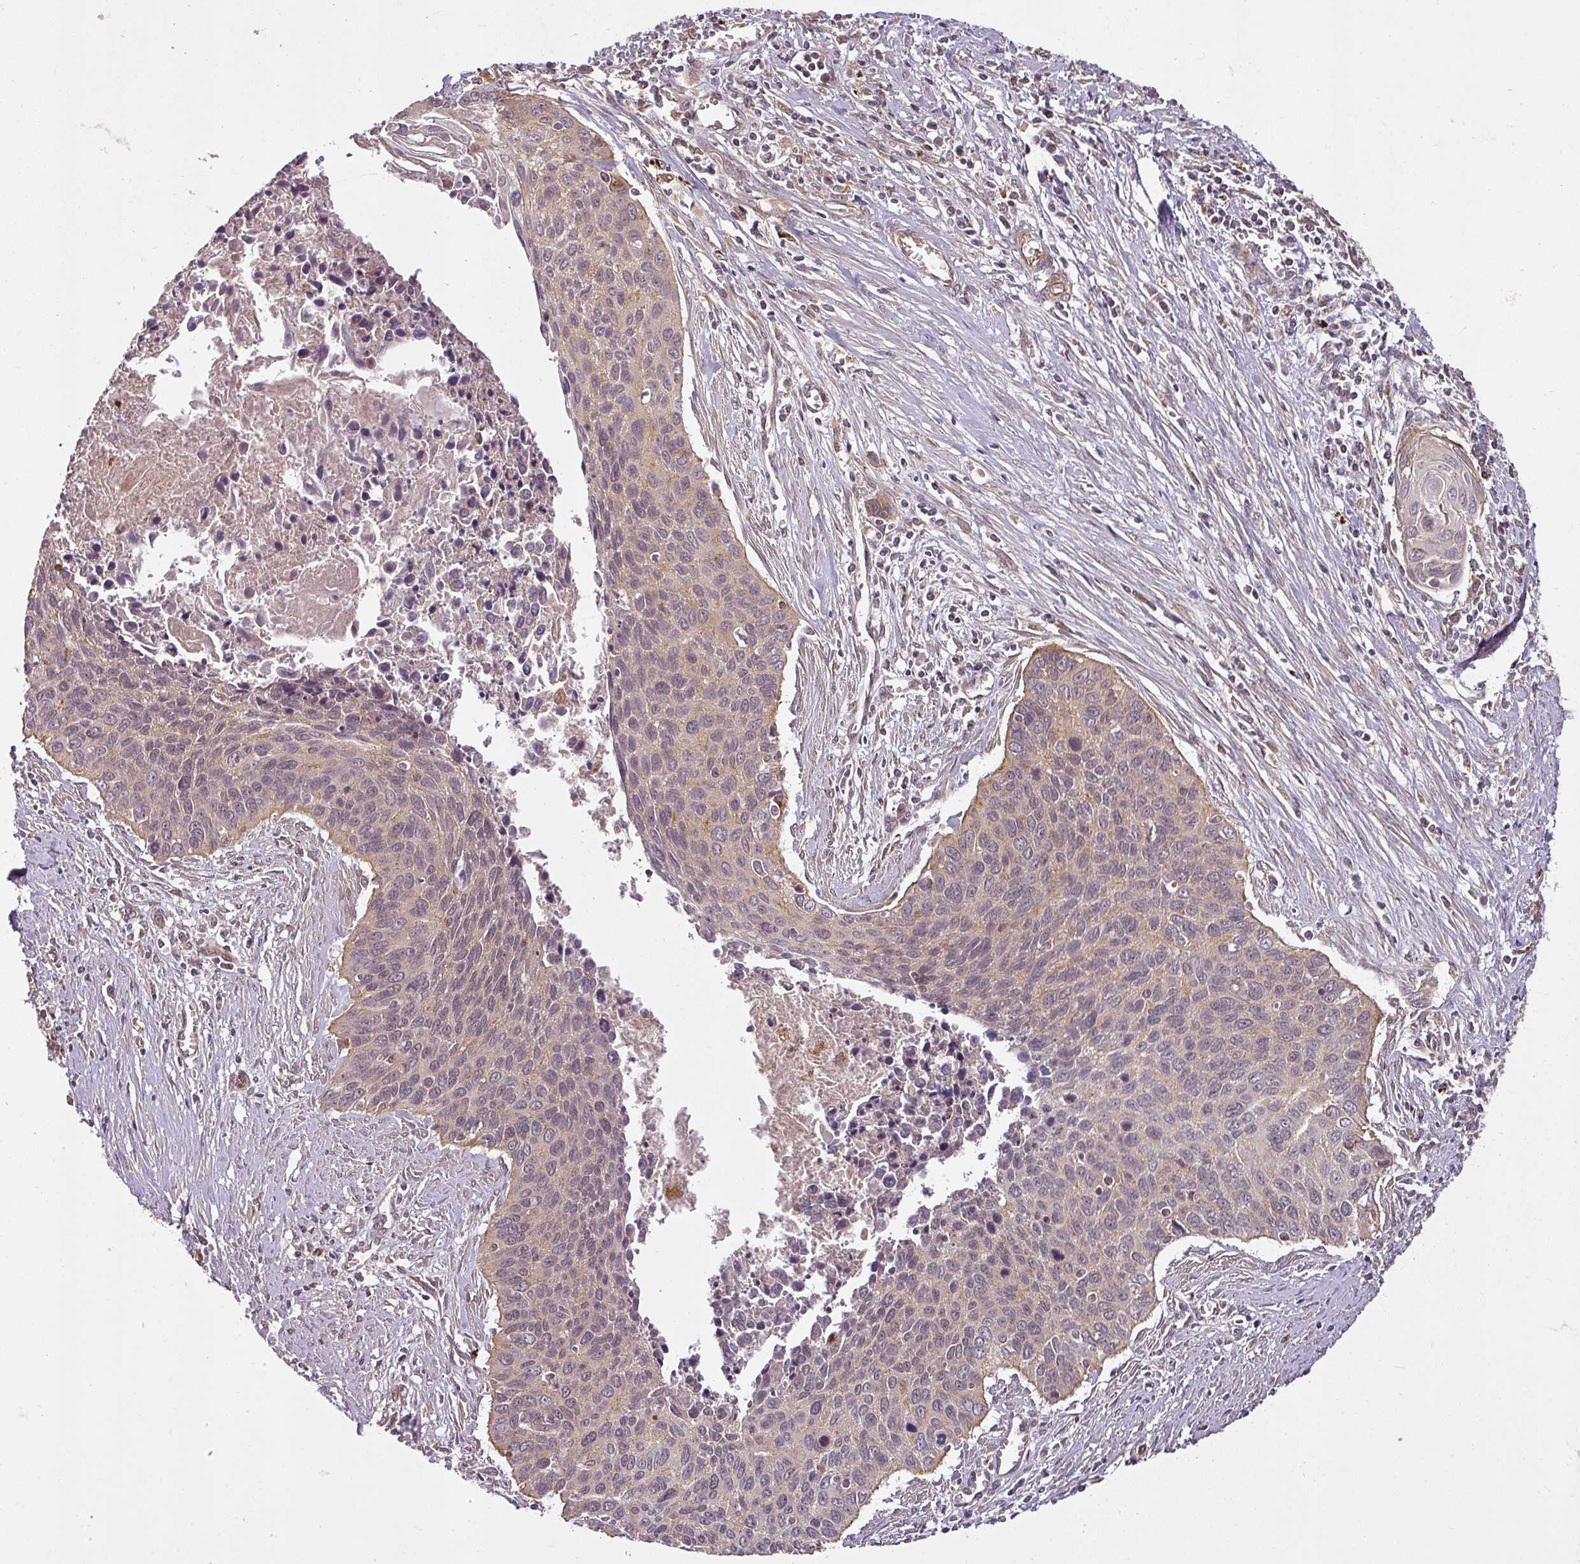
{"staining": {"intensity": "negative", "quantity": "none", "location": "none"}, "tissue": "cervical cancer", "cell_type": "Tumor cells", "image_type": "cancer", "snomed": [{"axis": "morphology", "description": "Squamous cell carcinoma, NOS"}, {"axis": "topography", "description": "Cervix"}], "caption": "A micrograph of human cervical squamous cell carcinoma is negative for staining in tumor cells.", "gene": "DIMT1", "patient": {"sex": "female", "age": 55}}